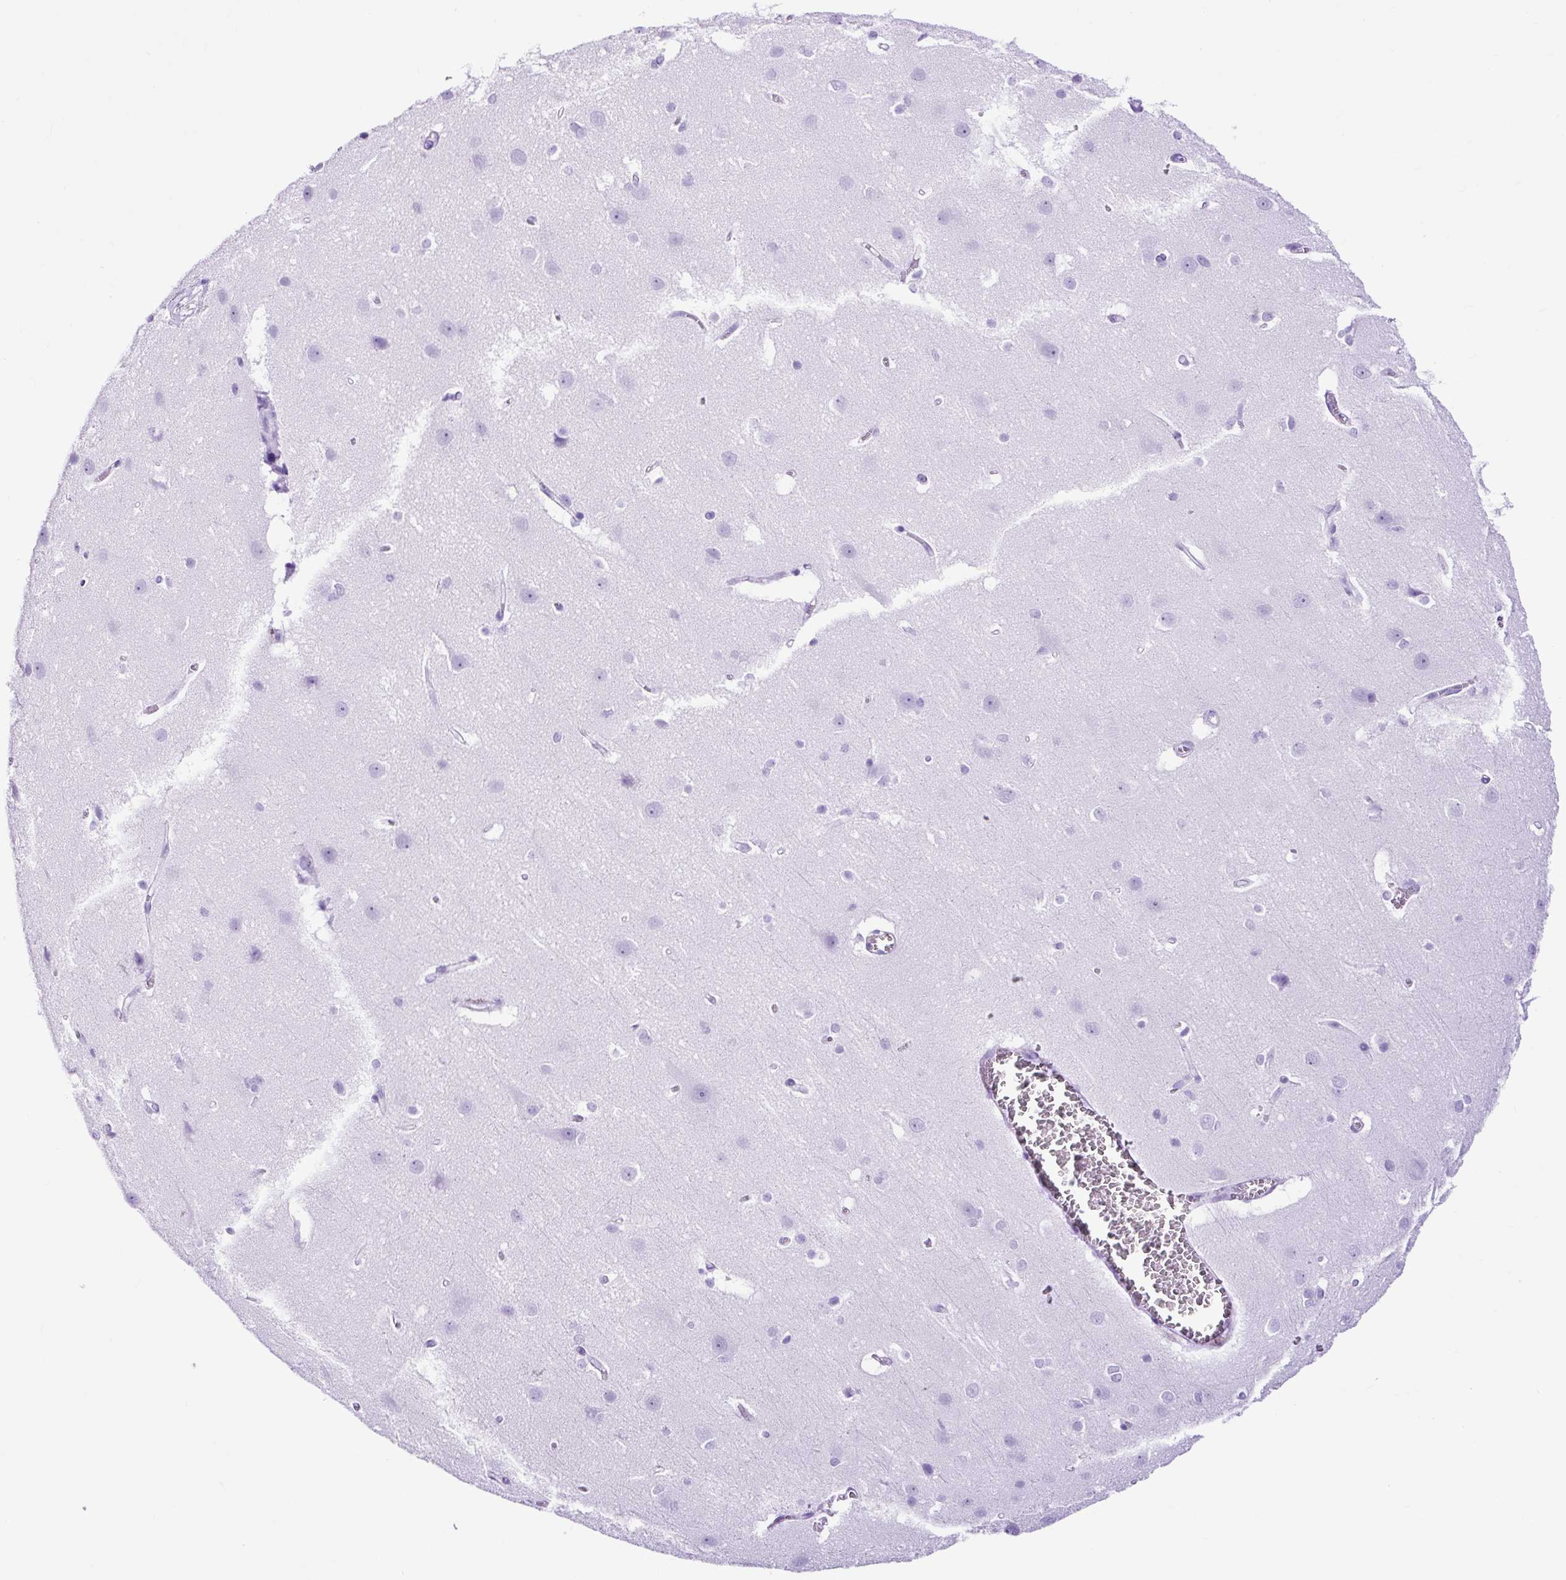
{"staining": {"intensity": "negative", "quantity": "none", "location": "none"}, "tissue": "cerebral cortex", "cell_type": "Endothelial cells", "image_type": "normal", "snomed": [{"axis": "morphology", "description": "Normal tissue, NOS"}, {"axis": "topography", "description": "Cerebral cortex"}], "caption": "The photomicrograph displays no staining of endothelial cells in unremarkable cerebral cortex. The staining was performed using DAB (3,3'-diaminobenzidine) to visualize the protein expression in brown, while the nuclei were stained in blue with hematoxylin (Magnification: 20x).", "gene": "PDIA2", "patient": {"sex": "male", "age": 37}}